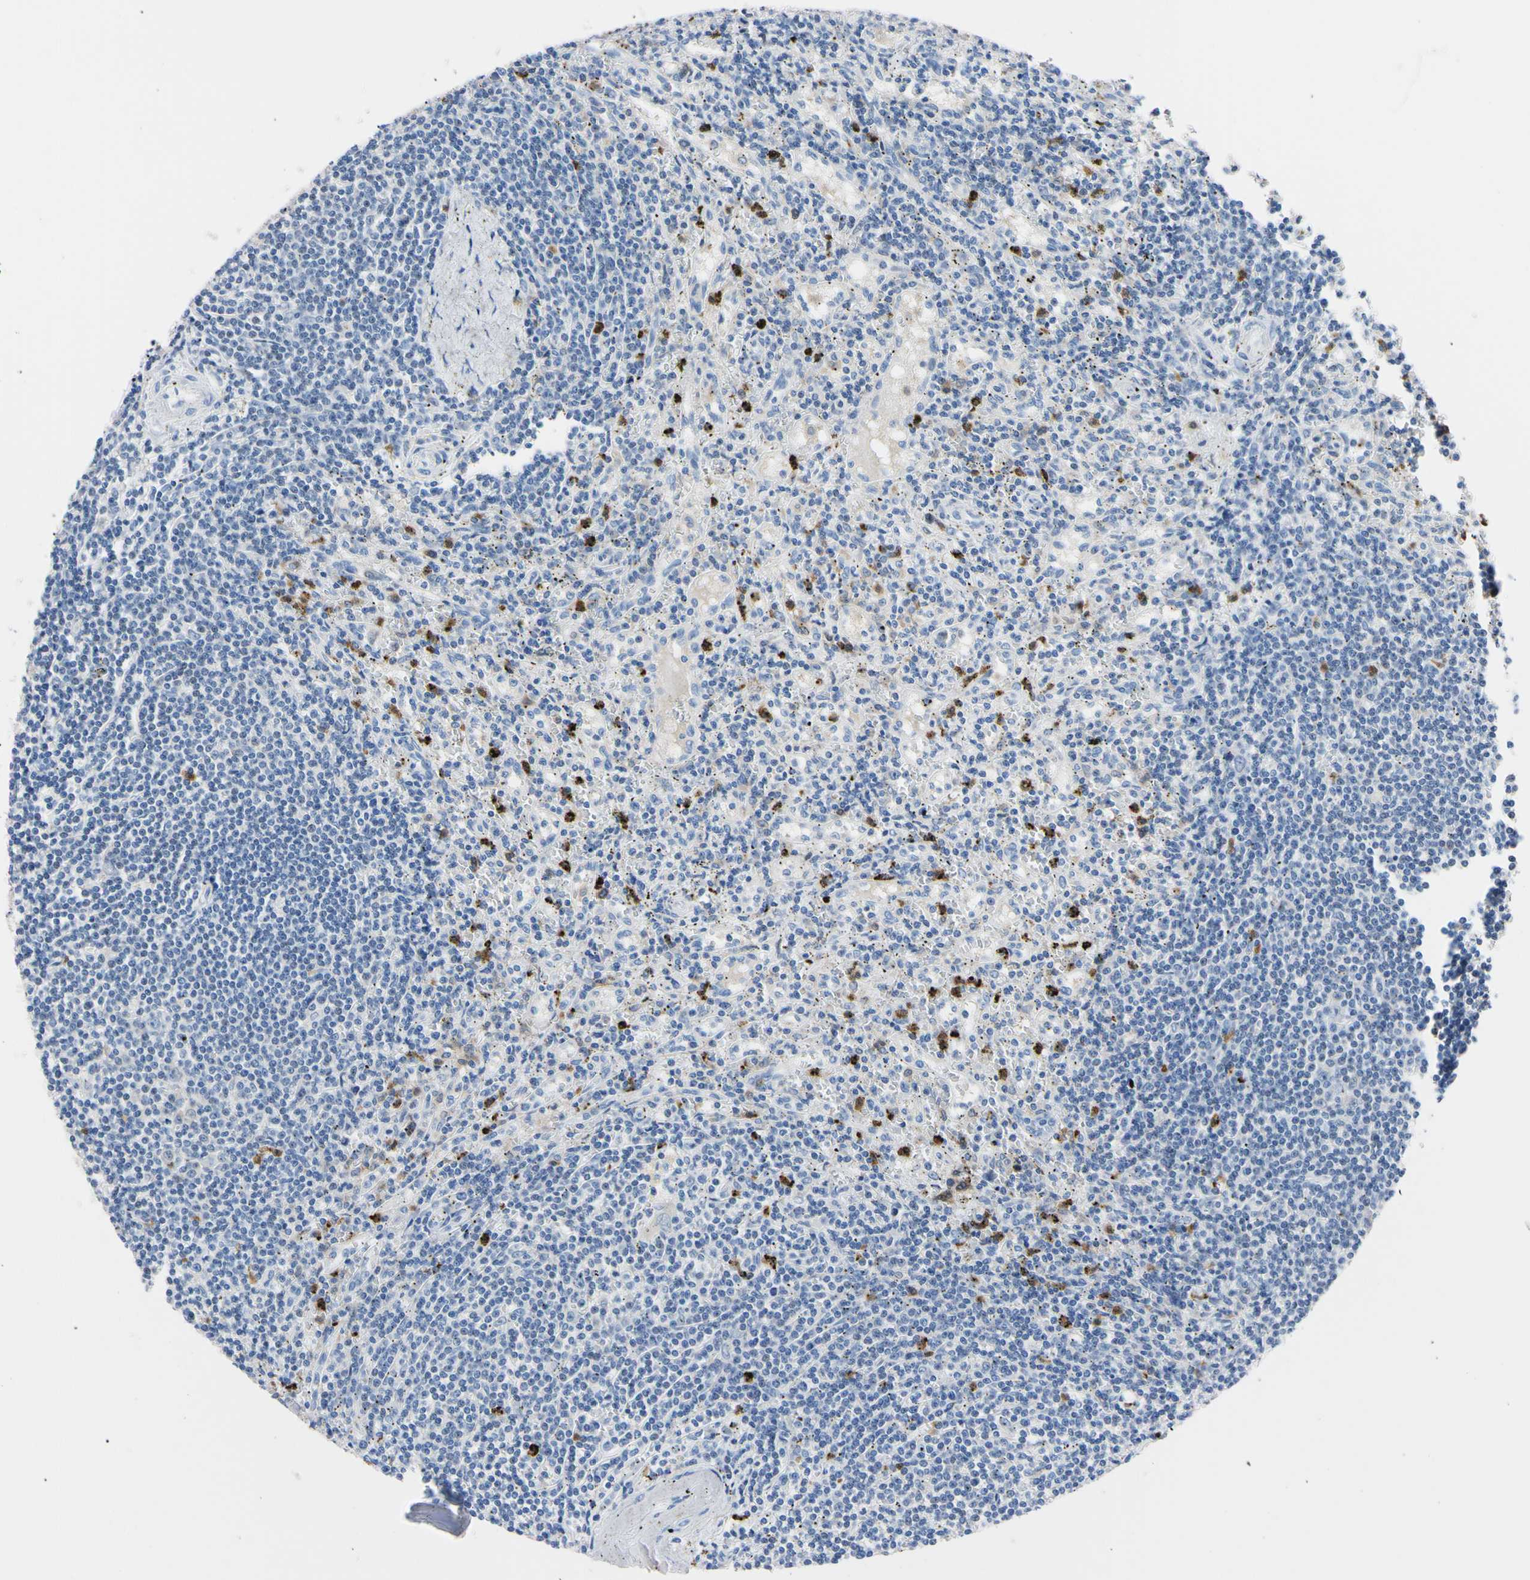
{"staining": {"intensity": "negative", "quantity": "none", "location": "none"}, "tissue": "lymphoma", "cell_type": "Tumor cells", "image_type": "cancer", "snomed": [{"axis": "morphology", "description": "Malignant lymphoma, non-Hodgkin's type, Low grade"}, {"axis": "topography", "description": "Spleen"}], "caption": "High power microscopy image of an immunohistochemistry (IHC) micrograph of malignant lymphoma, non-Hodgkin's type (low-grade), revealing no significant expression in tumor cells.", "gene": "NCF4", "patient": {"sex": "male", "age": 76}}